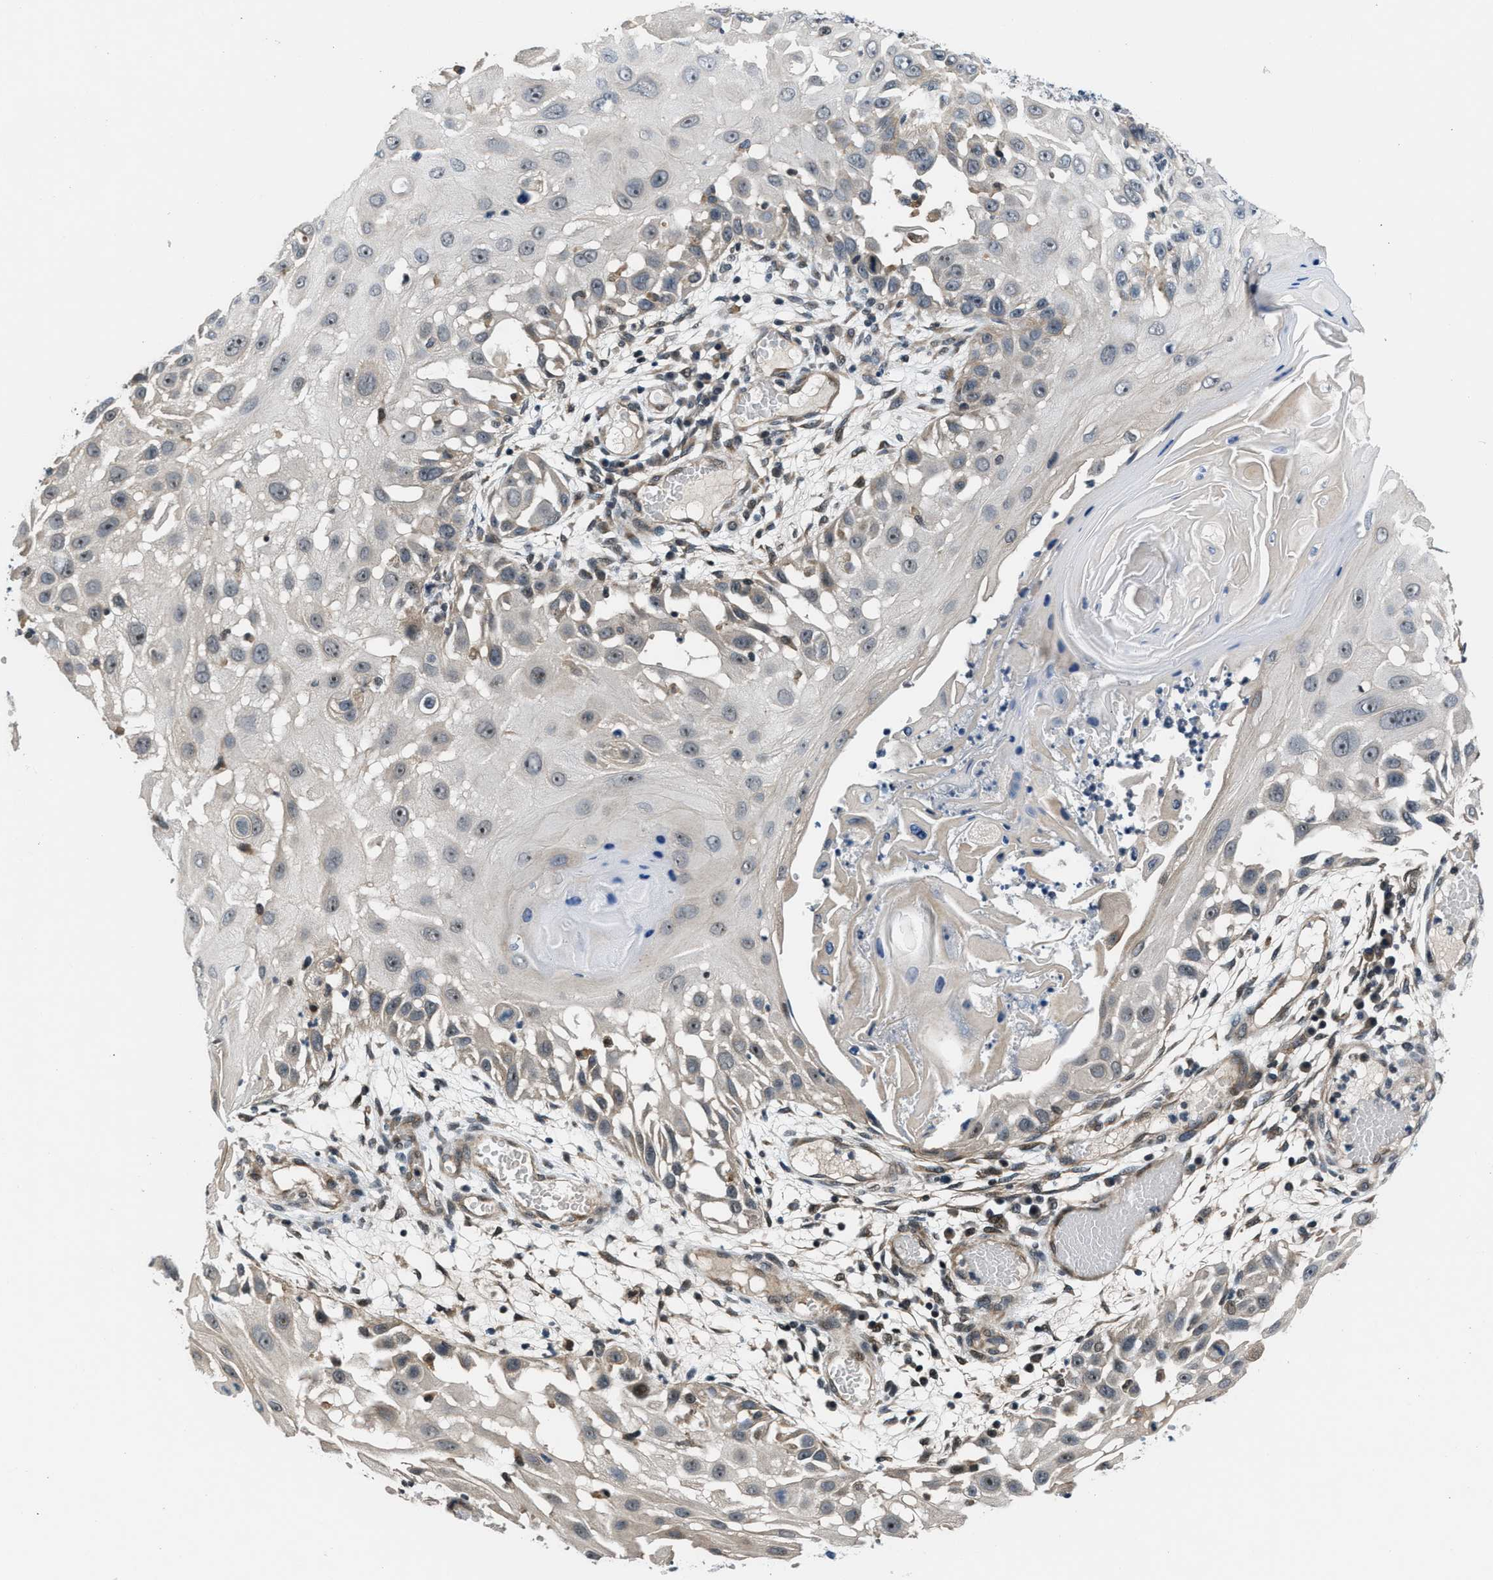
{"staining": {"intensity": "moderate", "quantity": "25%-75%", "location": "nuclear"}, "tissue": "skin cancer", "cell_type": "Tumor cells", "image_type": "cancer", "snomed": [{"axis": "morphology", "description": "Squamous cell carcinoma, NOS"}, {"axis": "topography", "description": "Skin"}], "caption": "Immunohistochemistry (IHC) photomicrograph of neoplastic tissue: squamous cell carcinoma (skin) stained using IHC reveals medium levels of moderate protein expression localized specifically in the nuclear of tumor cells, appearing as a nuclear brown color.", "gene": "SETD5", "patient": {"sex": "female", "age": 44}}